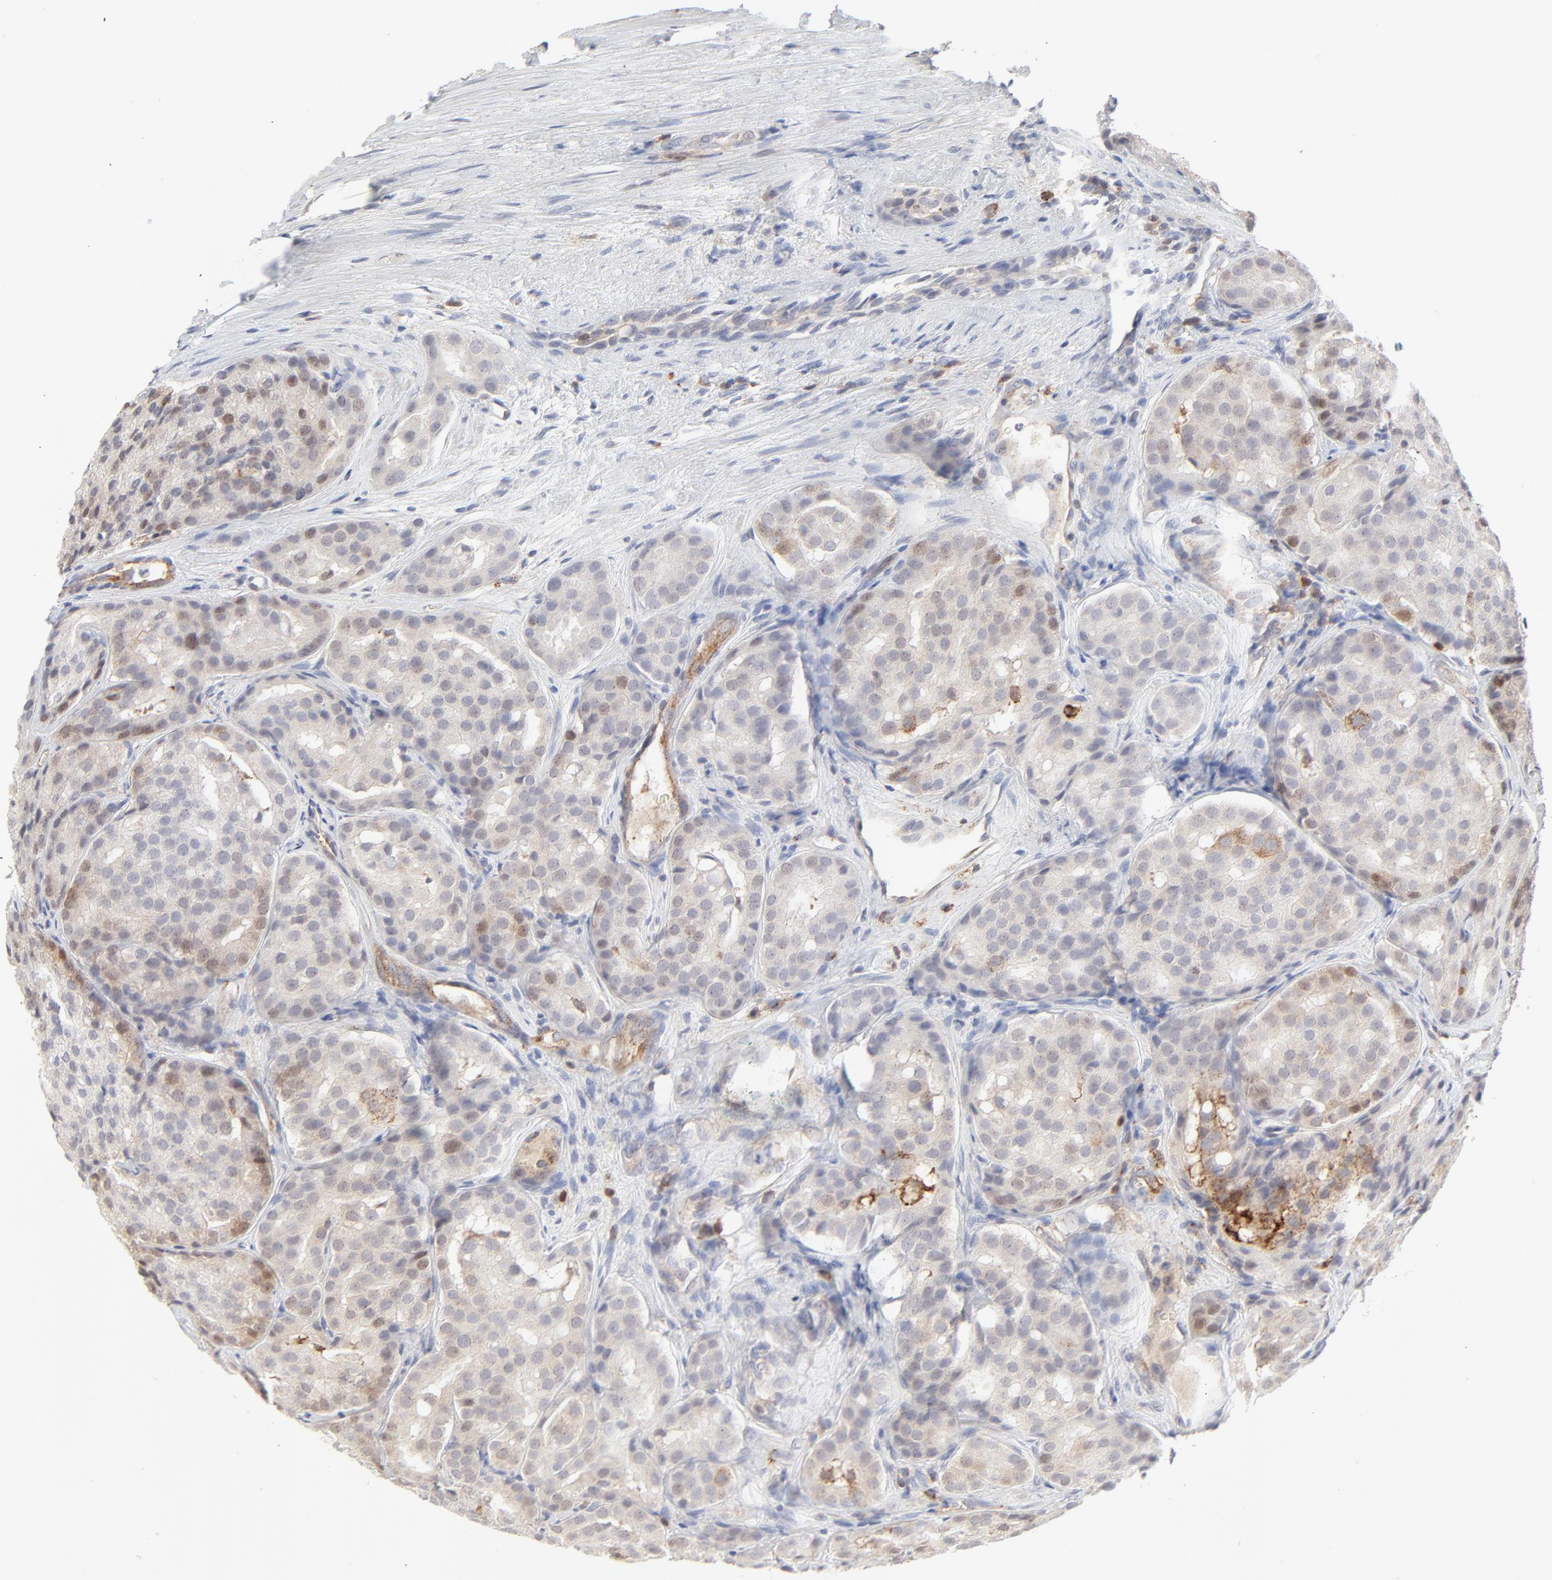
{"staining": {"intensity": "weak", "quantity": "<25%", "location": "nuclear"}, "tissue": "prostate cancer", "cell_type": "Tumor cells", "image_type": "cancer", "snomed": [{"axis": "morphology", "description": "Adenocarcinoma, High grade"}, {"axis": "topography", "description": "Prostate"}], "caption": "Human prostate adenocarcinoma (high-grade) stained for a protein using IHC shows no expression in tumor cells.", "gene": "CDK6", "patient": {"sex": "male", "age": 64}}